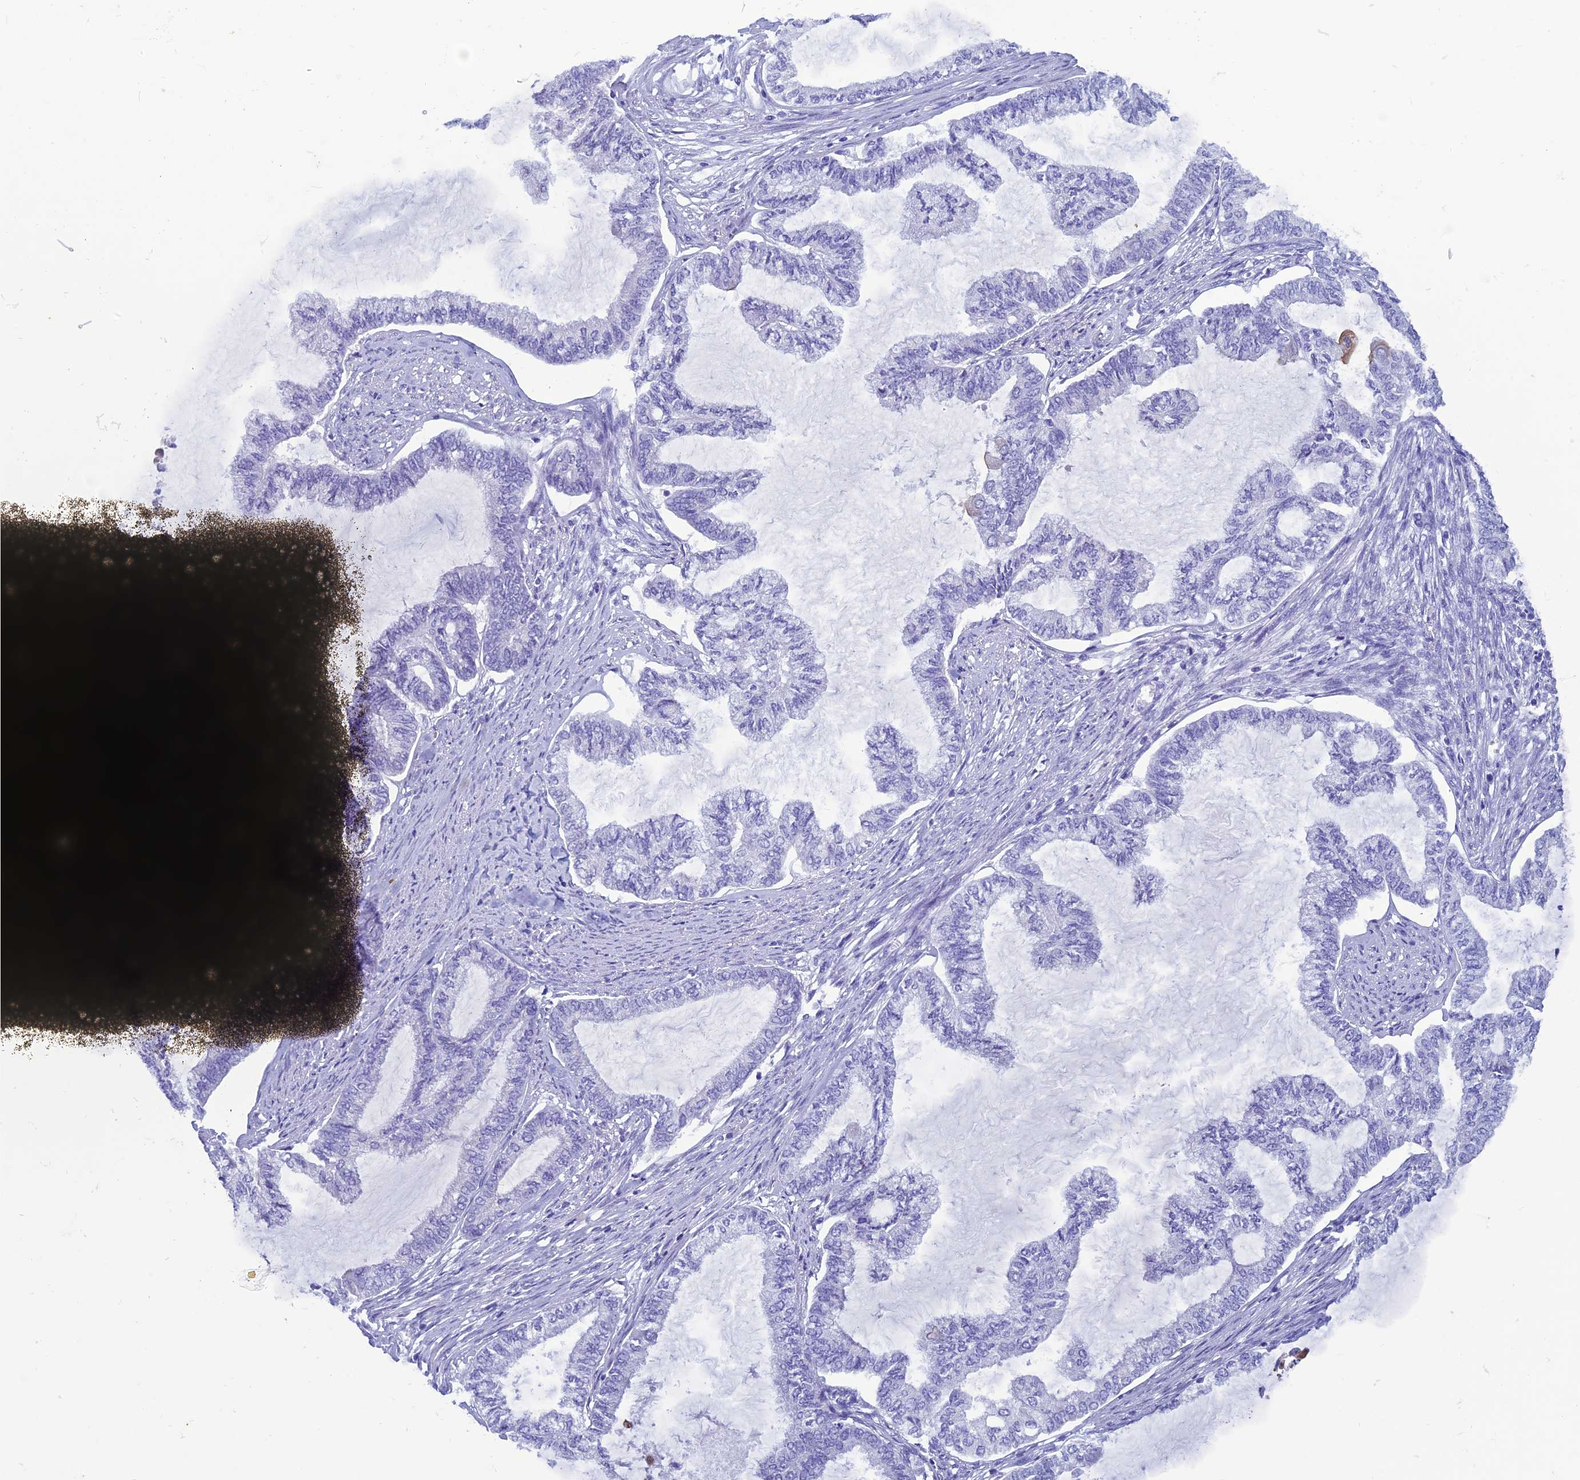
{"staining": {"intensity": "negative", "quantity": "none", "location": "none"}, "tissue": "endometrial cancer", "cell_type": "Tumor cells", "image_type": "cancer", "snomed": [{"axis": "morphology", "description": "Adenocarcinoma, NOS"}, {"axis": "topography", "description": "Endometrium"}], "caption": "There is no significant positivity in tumor cells of endometrial adenocarcinoma. (Immunohistochemistry, brightfield microscopy, high magnification).", "gene": "SCEL", "patient": {"sex": "female", "age": 86}}